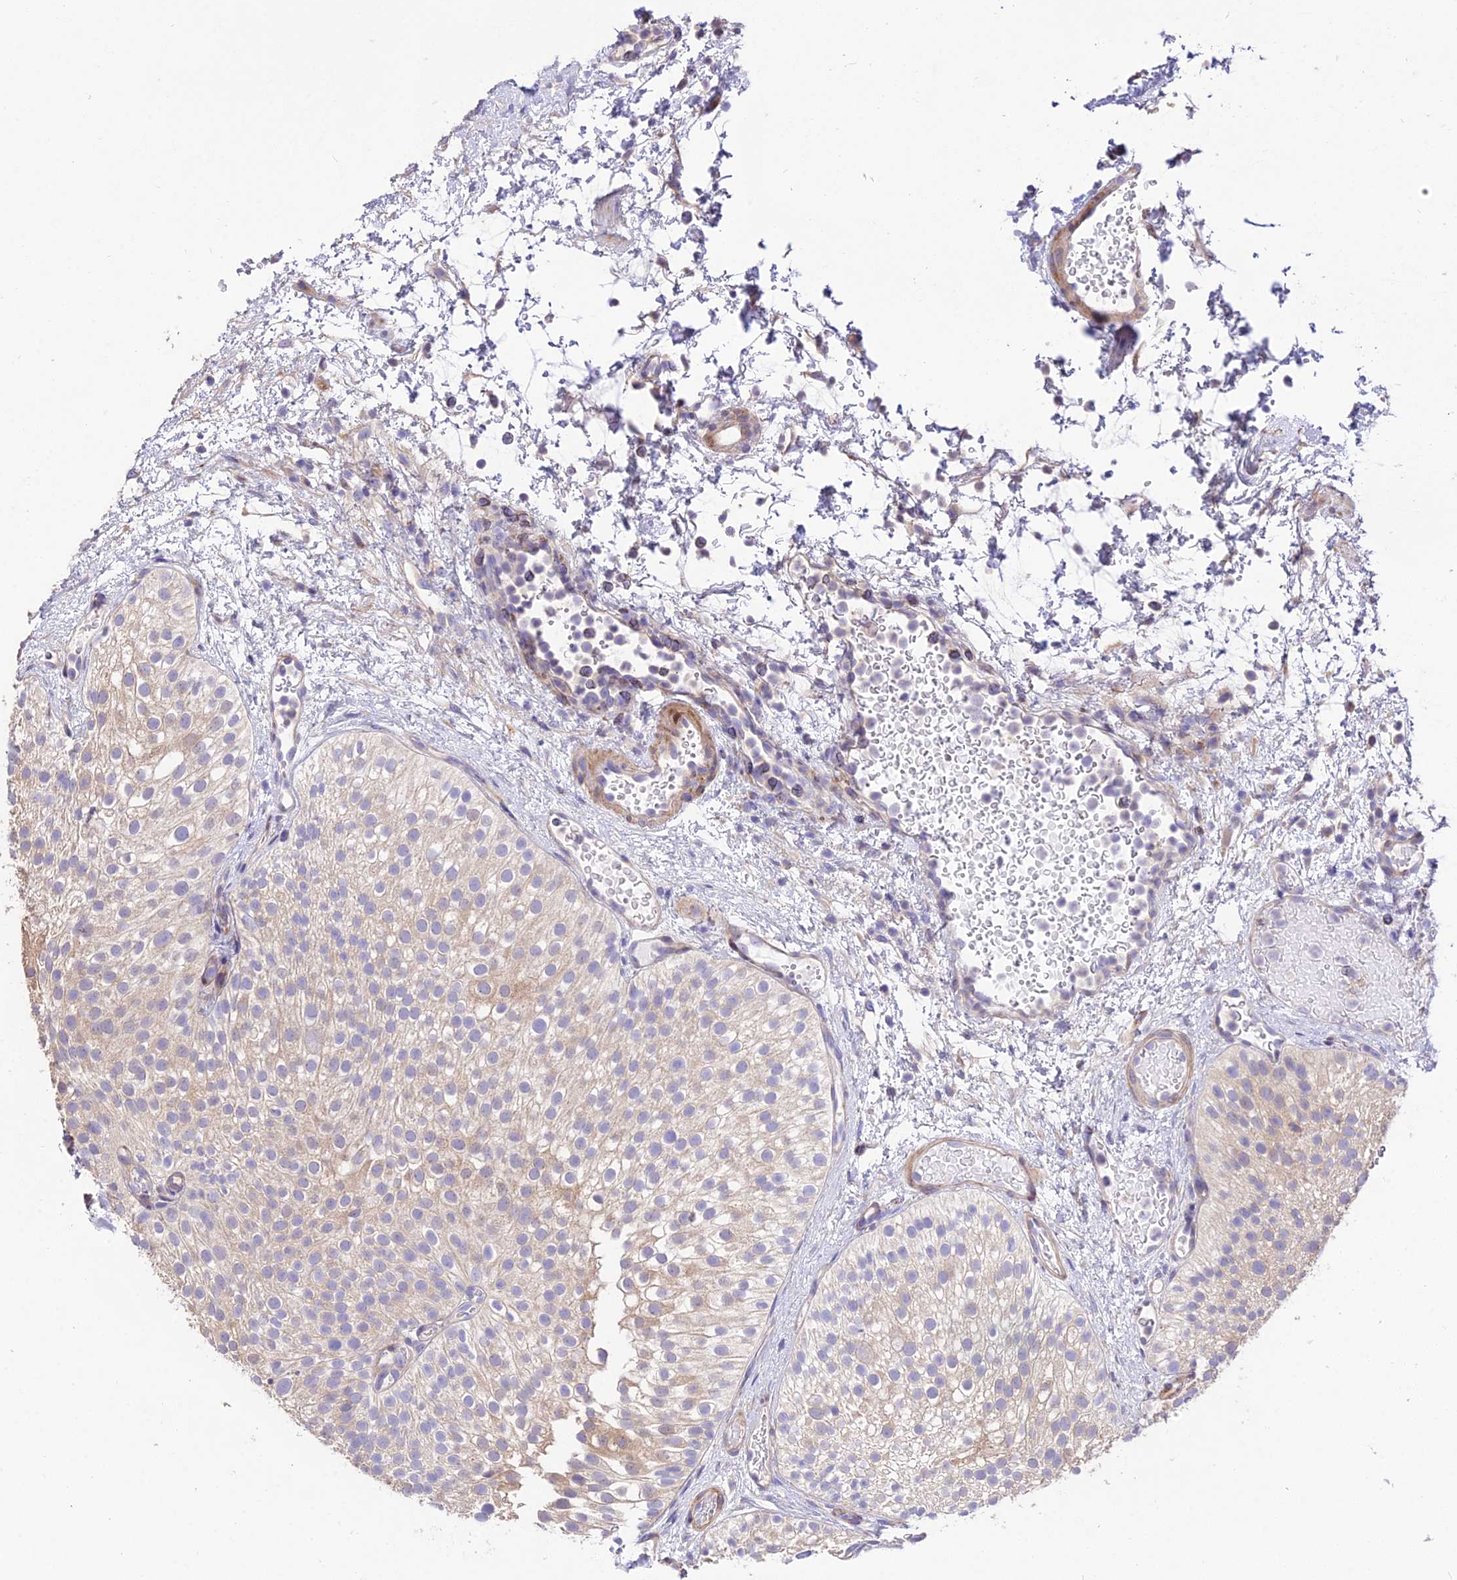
{"staining": {"intensity": "moderate", "quantity": "<25%", "location": "cytoplasmic/membranous"}, "tissue": "urothelial cancer", "cell_type": "Tumor cells", "image_type": "cancer", "snomed": [{"axis": "morphology", "description": "Urothelial carcinoma, Low grade"}, {"axis": "topography", "description": "Urinary bladder"}], "caption": "A high-resolution histopathology image shows immunohistochemistry (IHC) staining of urothelial cancer, which demonstrates moderate cytoplasmic/membranous staining in about <25% of tumor cells. The staining was performed using DAB, with brown indicating positive protein expression. Nuclei are stained blue with hematoxylin.", "gene": "ROCK1", "patient": {"sex": "male", "age": 78}}